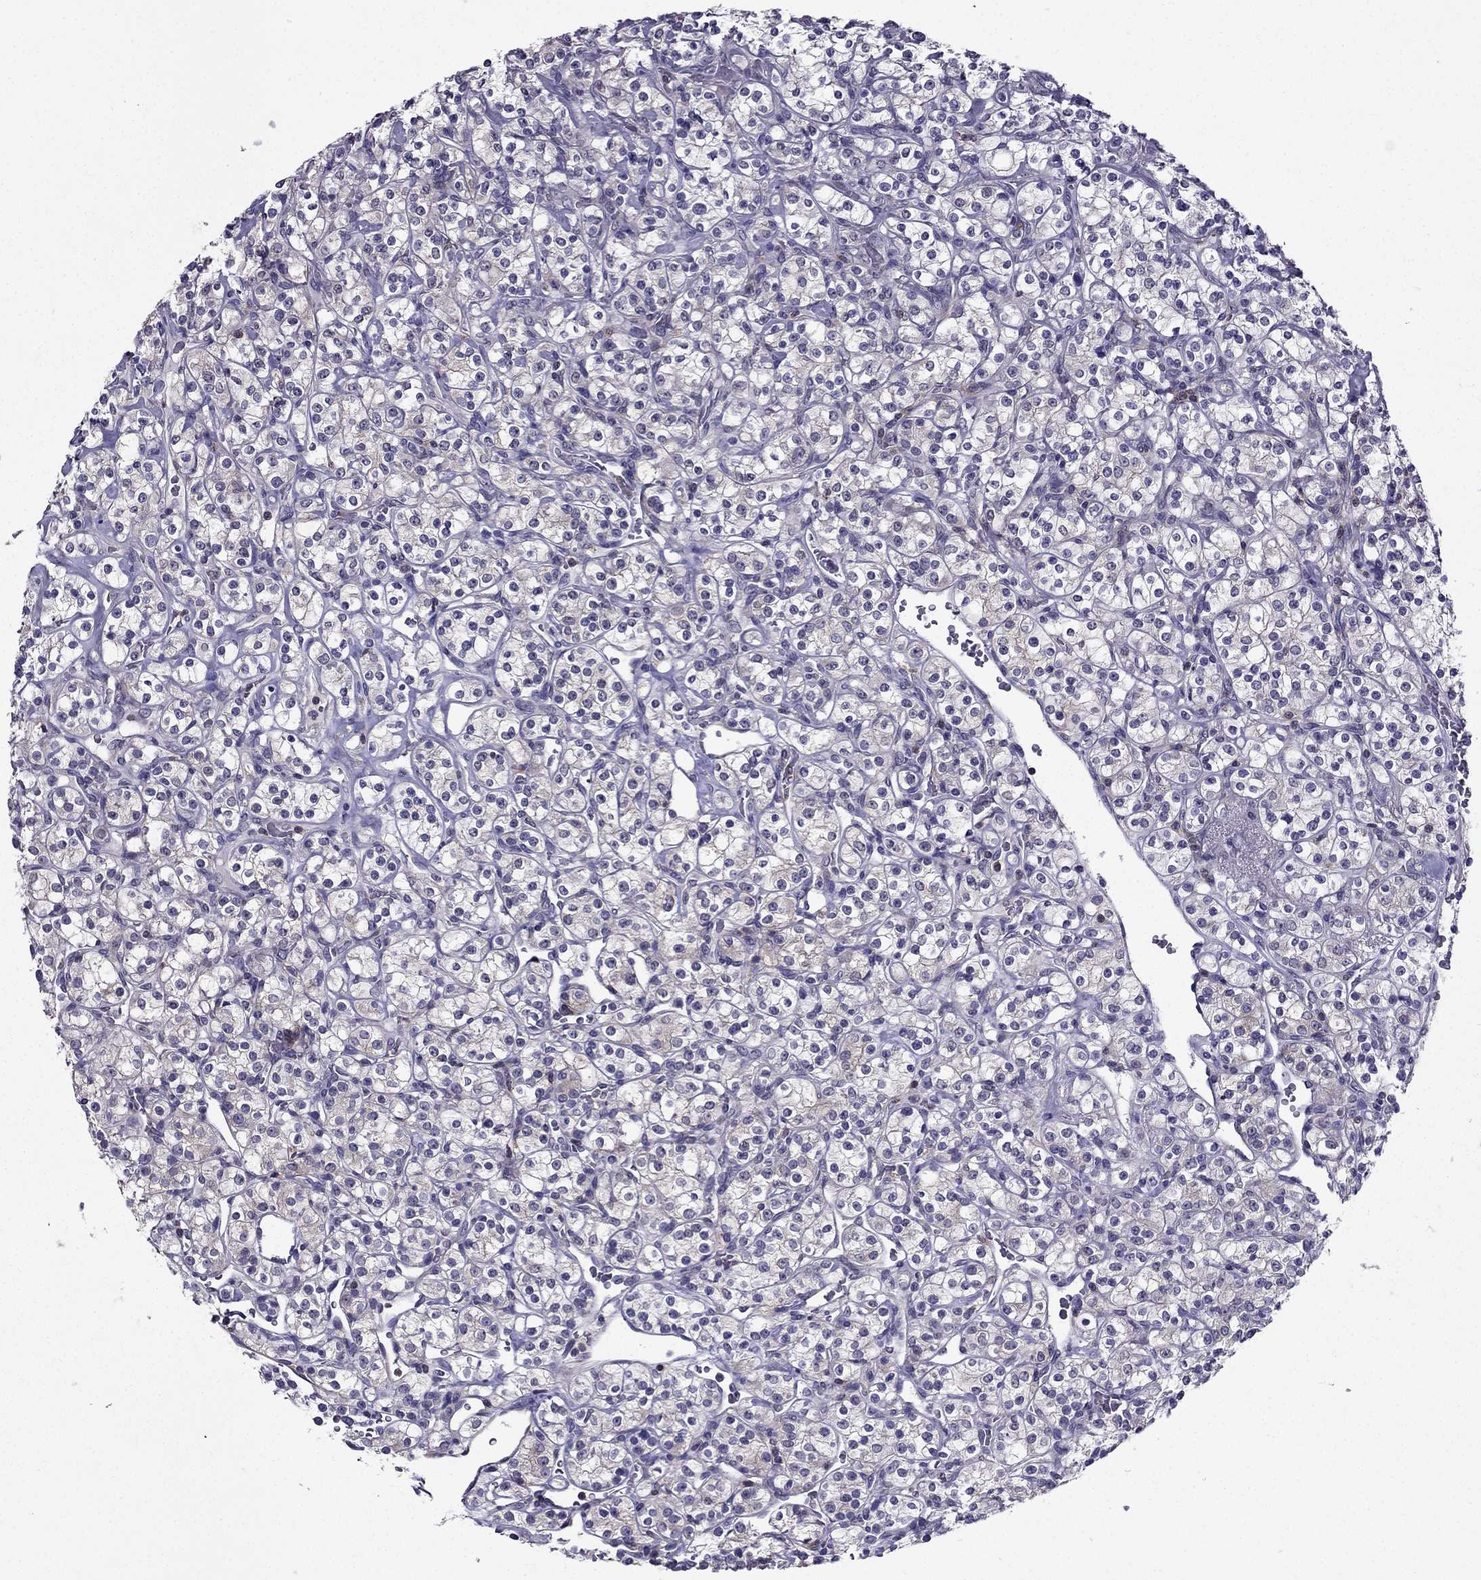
{"staining": {"intensity": "negative", "quantity": "none", "location": "none"}, "tissue": "renal cancer", "cell_type": "Tumor cells", "image_type": "cancer", "snomed": [{"axis": "morphology", "description": "Adenocarcinoma, NOS"}, {"axis": "topography", "description": "Kidney"}], "caption": "There is no significant expression in tumor cells of renal cancer (adenocarcinoma).", "gene": "AAK1", "patient": {"sex": "male", "age": 77}}